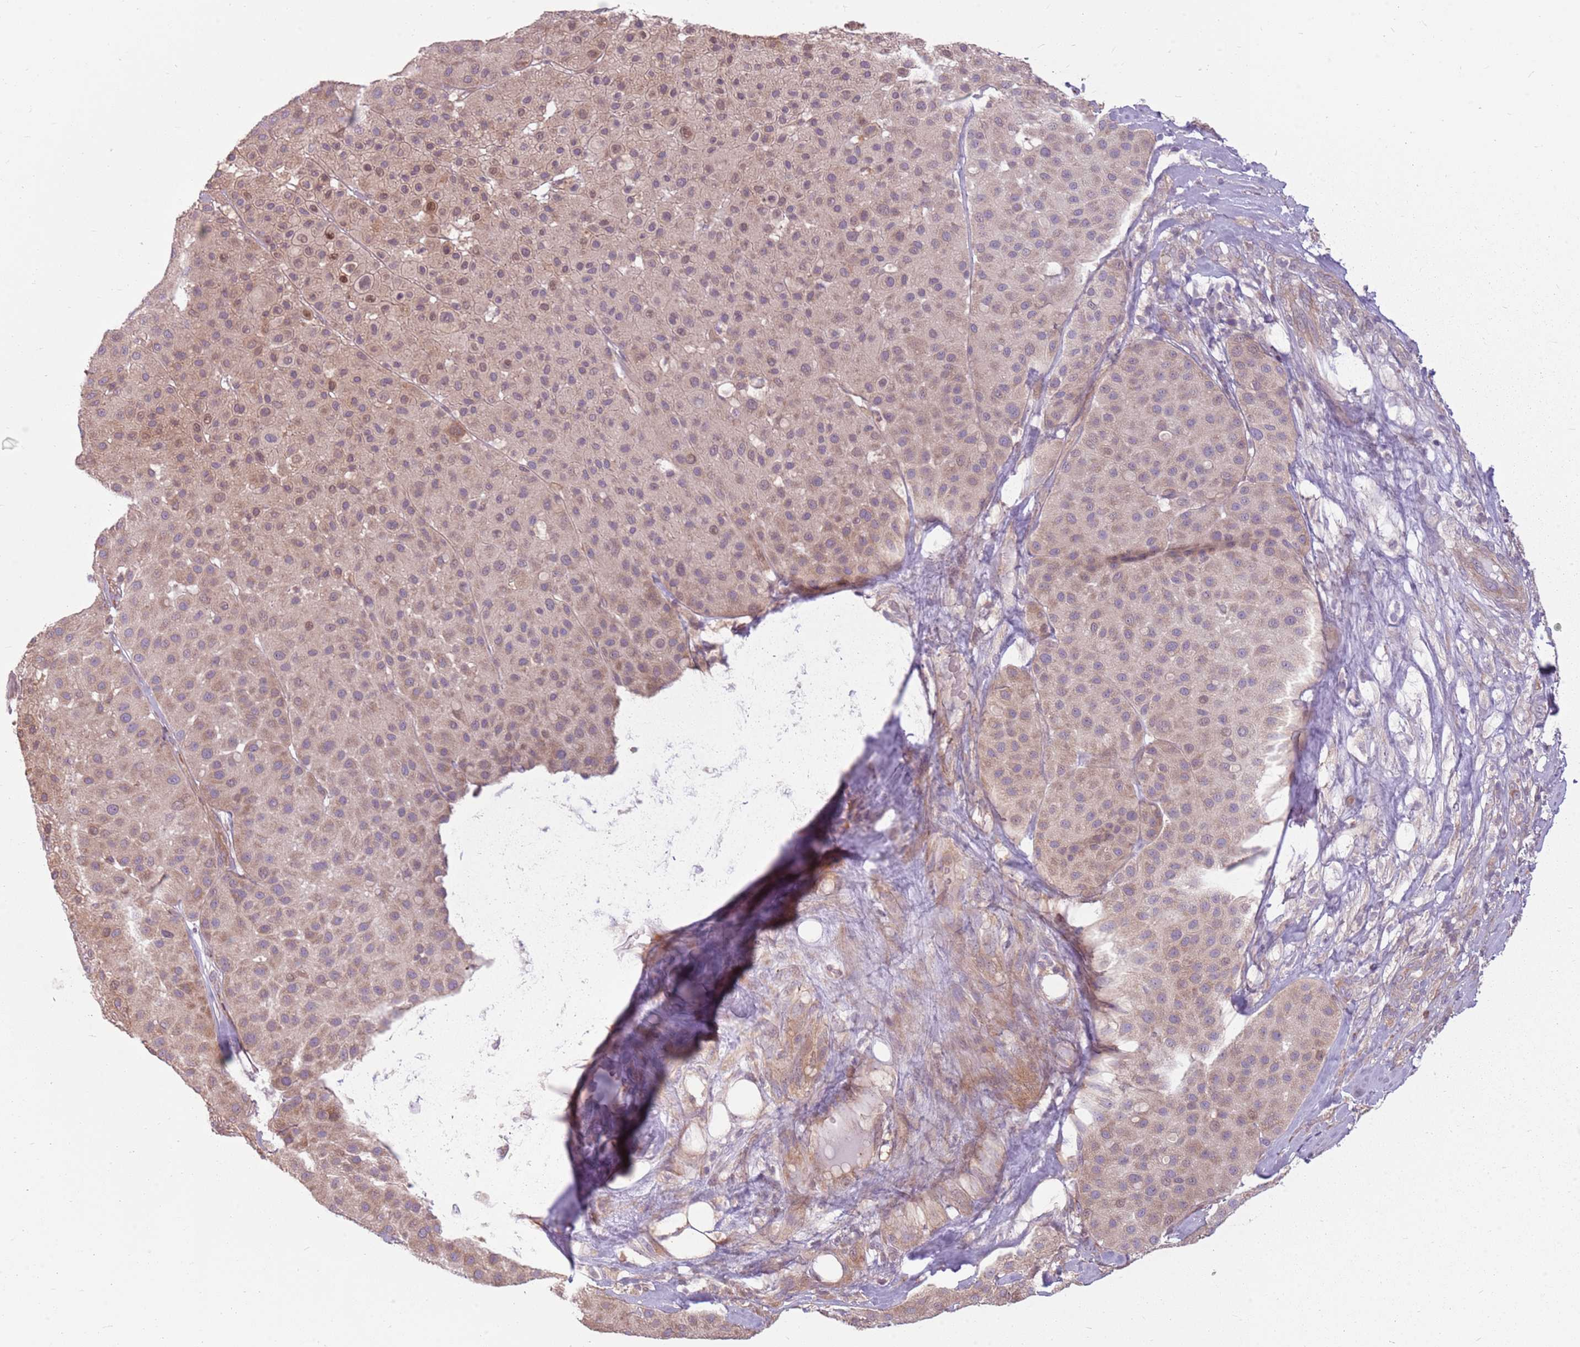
{"staining": {"intensity": "weak", "quantity": "25%-75%", "location": "cytoplasmic/membranous,nuclear"}, "tissue": "melanoma", "cell_type": "Tumor cells", "image_type": "cancer", "snomed": [{"axis": "morphology", "description": "Malignant melanoma, Metastatic site"}, {"axis": "topography", "description": "Smooth muscle"}], "caption": "Immunohistochemistry (DAB) staining of human malignant melanoma (metastatic site) displays weak cytoplasmic/membranous and nuclear protein staining in about 25%-75% of tumor cells.", "gene": "RPL21", "patient": {"sex": "male", "age": 41}}